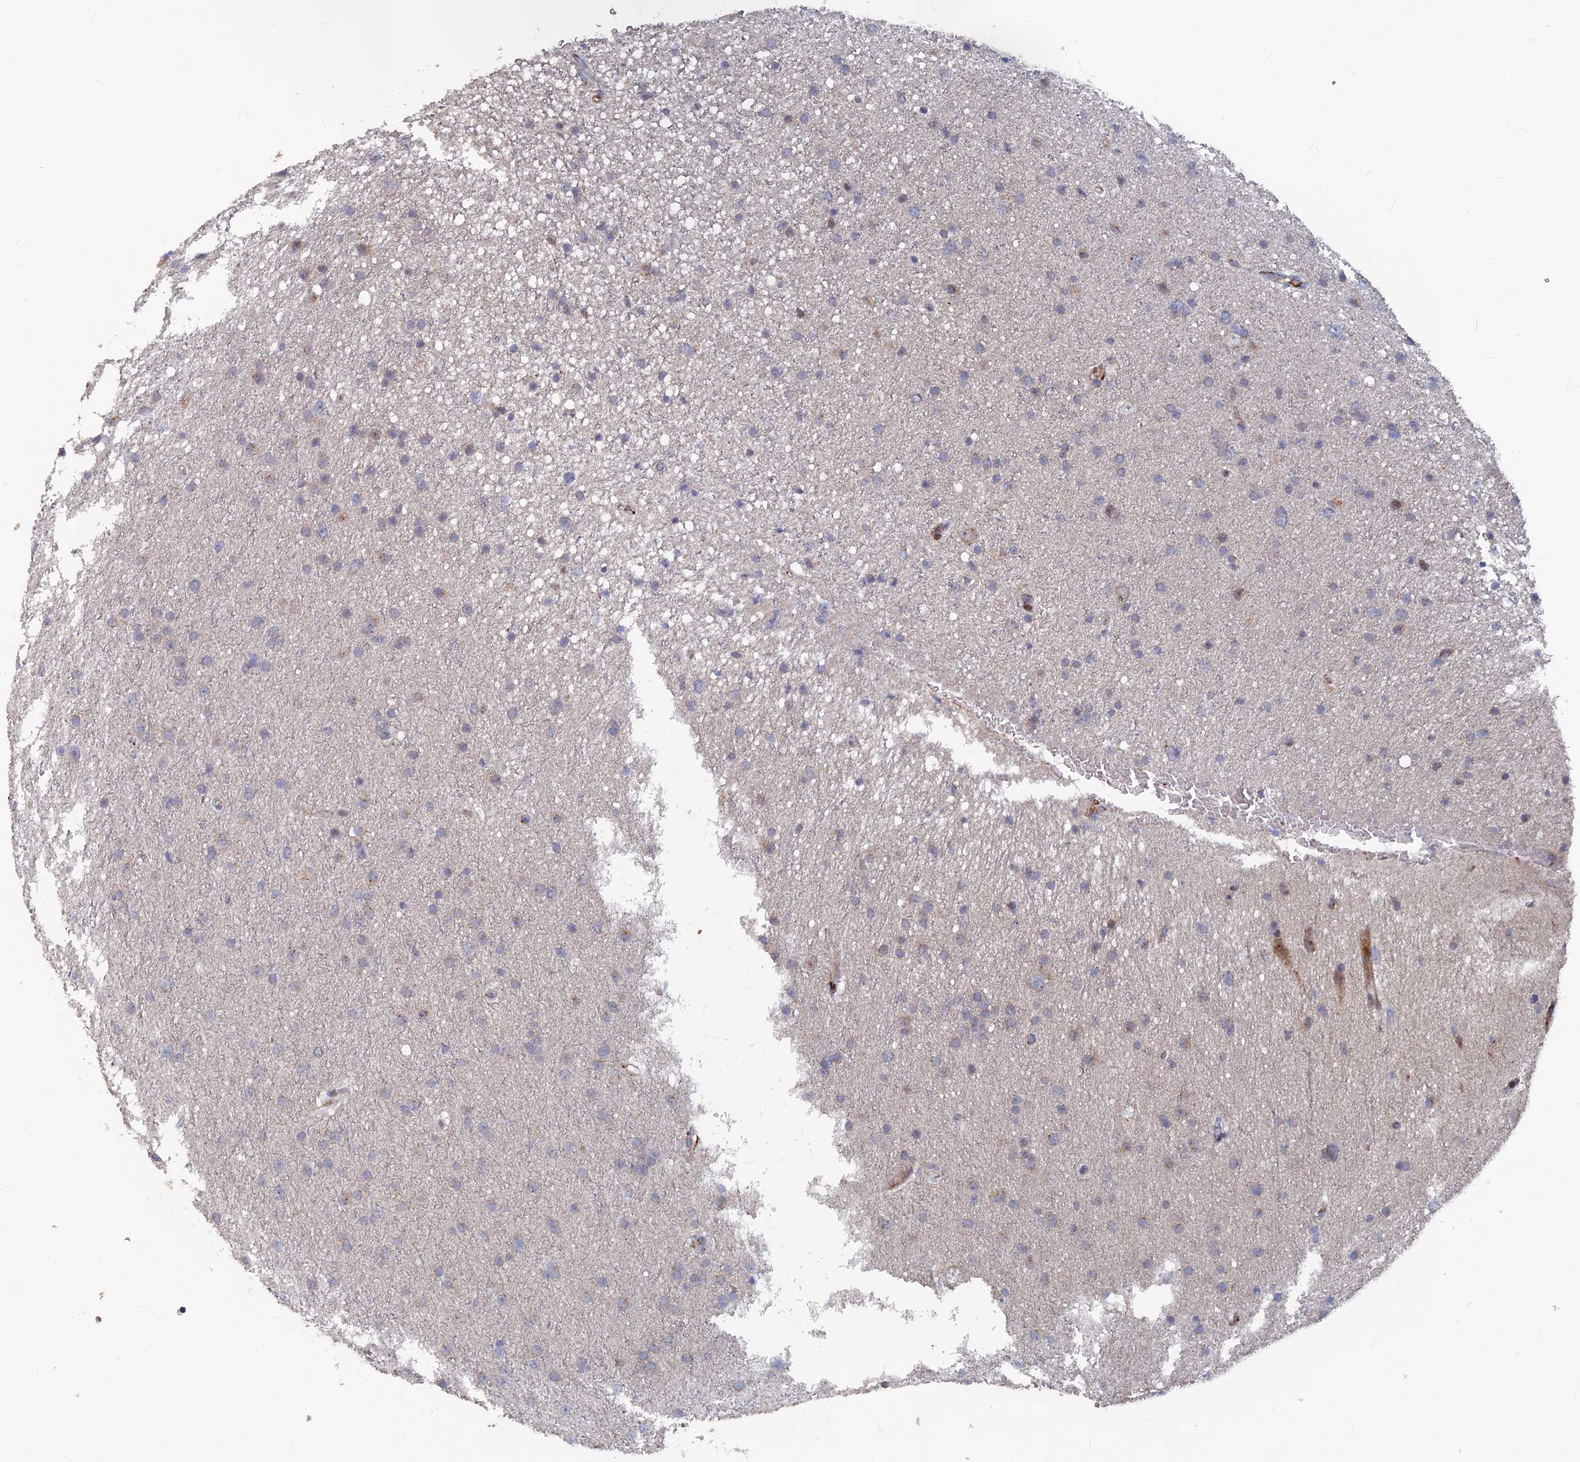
{"staining": {"intensity": "negative", "quantity": "none", "location": "none"}, "tissue": "glioma", "cell_type": "Tumor cells", "image_type": "cancer", "snomed": [{"axis": "morphology", "description": "Glioma, malignant, Low grade"}, {"axis": "topography", "description": "Cerebral cortex"}], "caption": "The immunohistochemistry (IHC) photomicrograph has no significant expression in tumor cells of malignant glioma (low-grade) tissue. (Stains: DAB IHC with hematoxylin counter stain, Microscopy: brightfield microscopy at high magnification).", "gene": "SH3D21", "patient": {"sex": "female", "age": 39}}